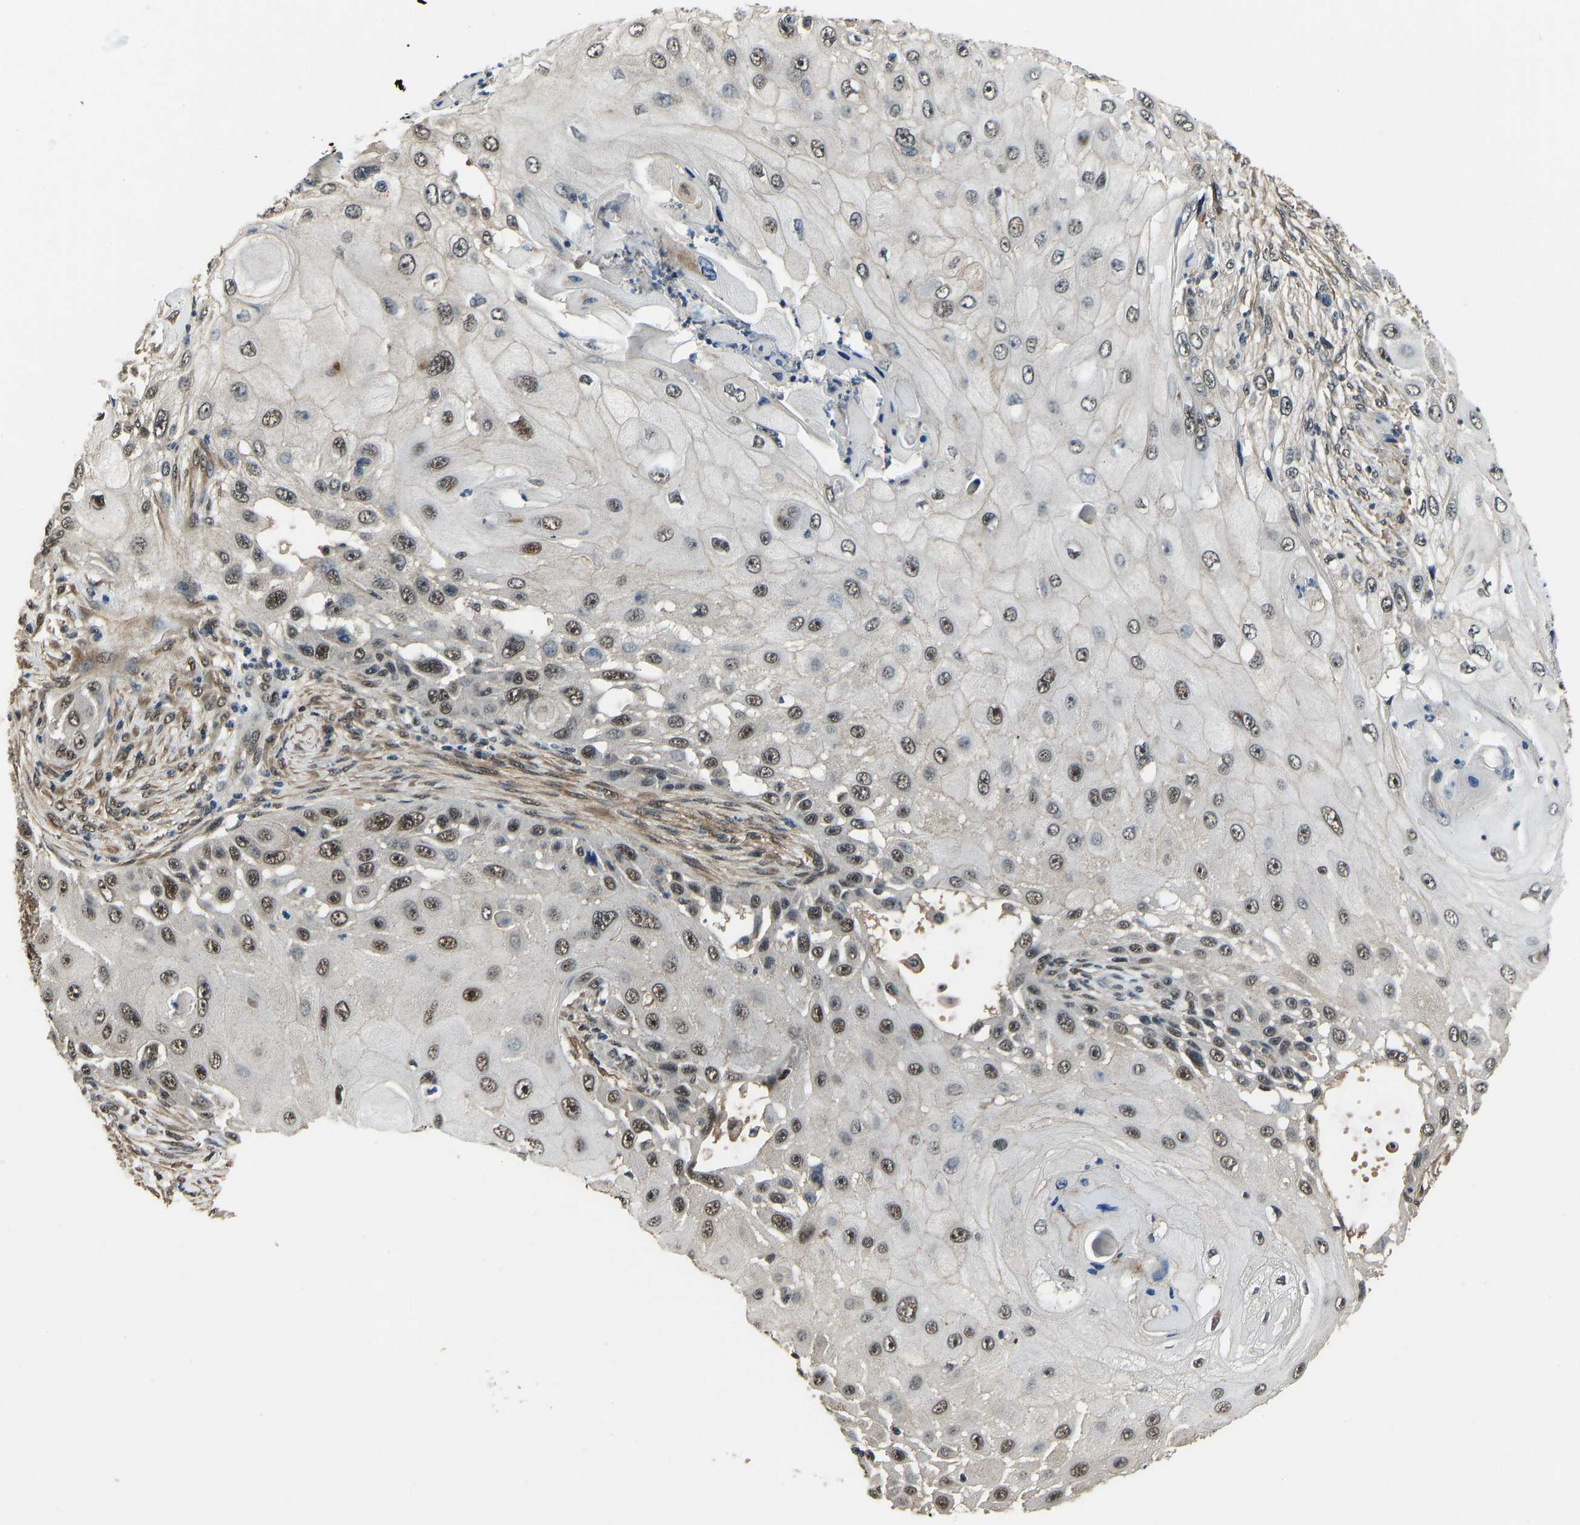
{"staining": {"intensity": "moderate", "quantity": ">75%", "location": "nuclear"}, "tissue": "skin cancer", "cell_type": "Tumor cells", "image_type": "cancer", "snomed": [{"axis": "morphology", "description": "Squamous cell carcinoma, NOS"}, {"axis": "topography", "description": "Skin"}], "caption": "IHC of human squamous cell carcinoma (skin) displays medium levels of moderate nuclear positivity in about >75% of tumor cells.", "gene": "TOX4", "patient": {"sex": "female", "age": 44}}